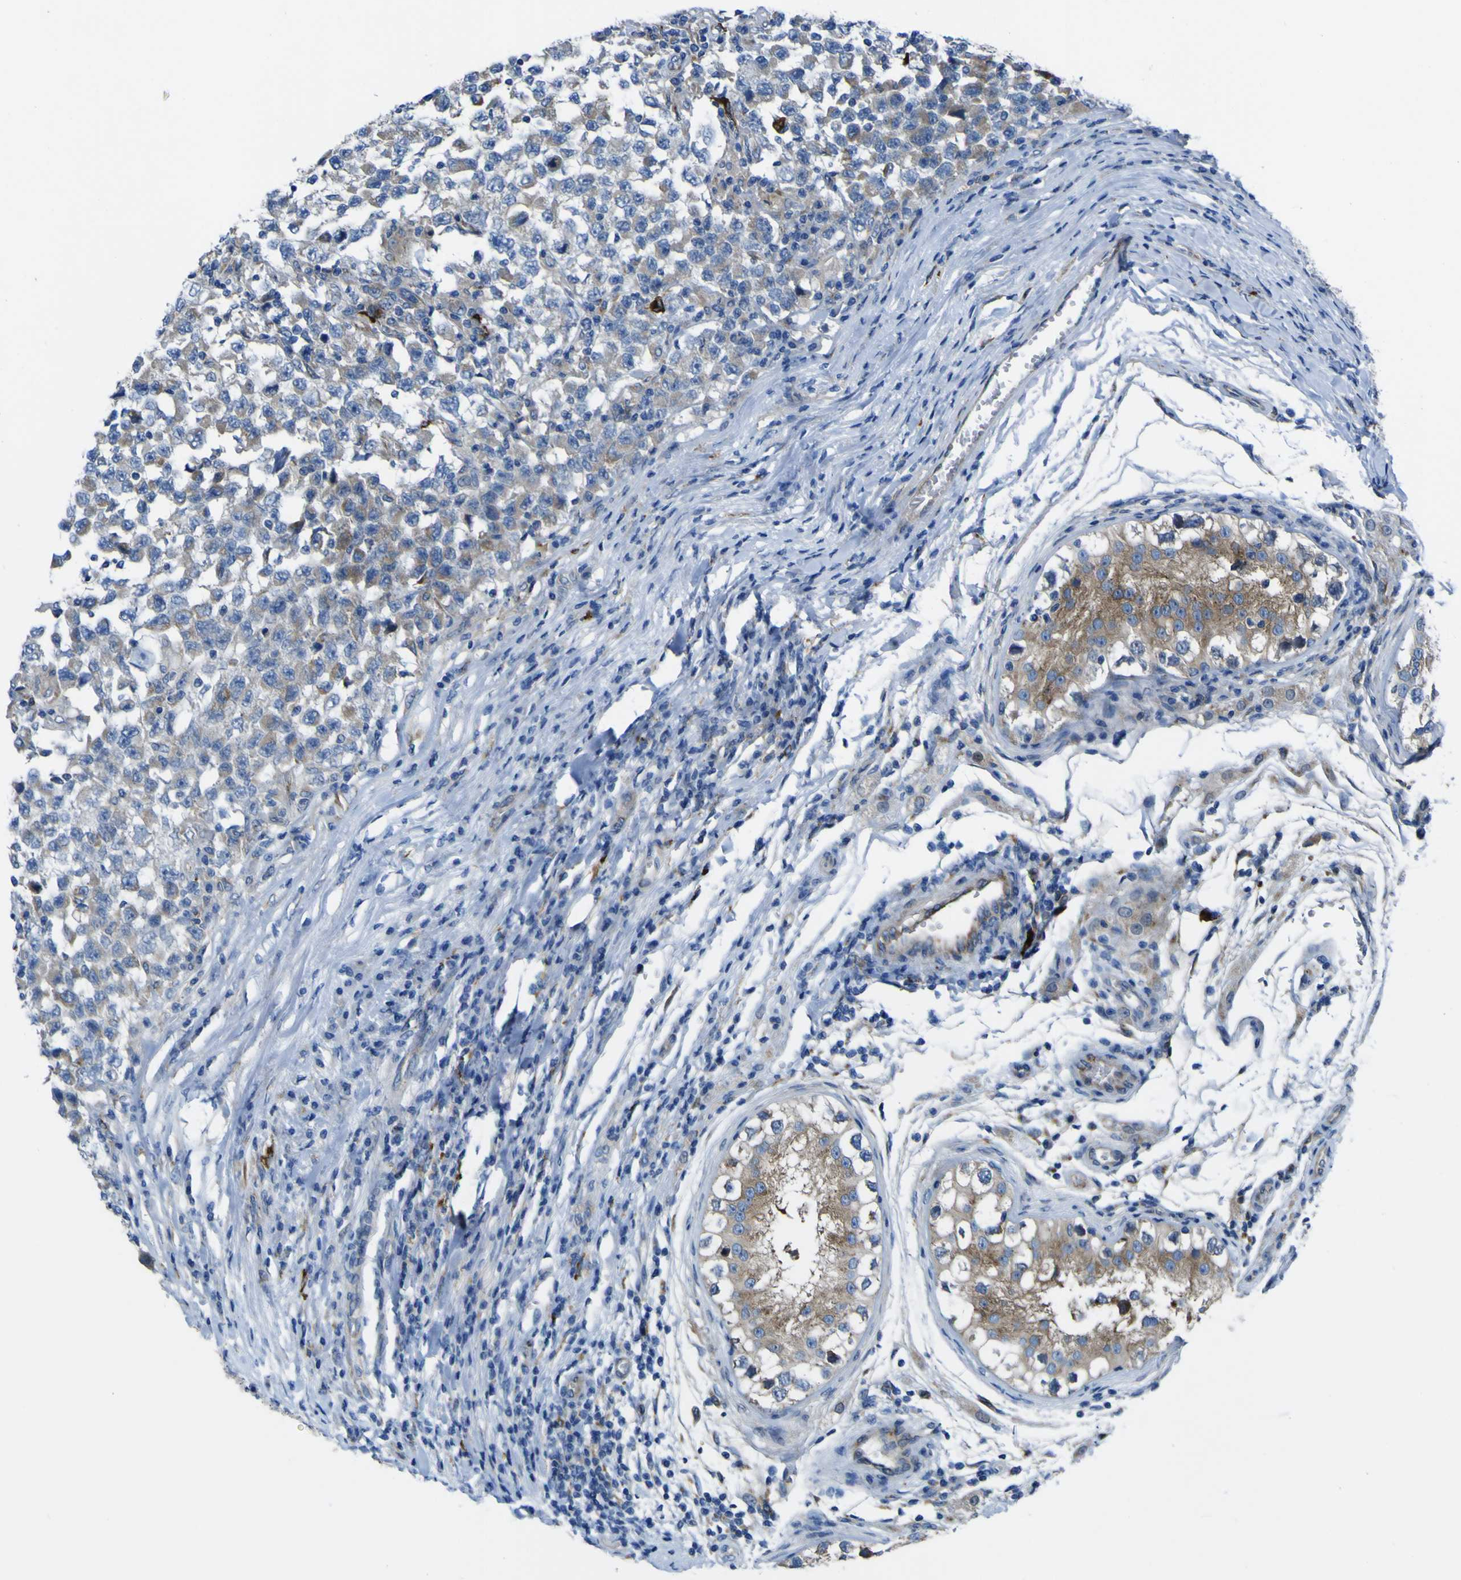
{"staining": {"intensity": "weak", "quantity": "<25%", "location": "cytoplasmic/membranous"}, "tissue": "testis cancer", "cell_type": "Tumor cells", "image_type": "cancer", "snomed": [{"axis": "morphology", "description": "Carcinoma, Embryonal, NOS"}, {"axis": "topography", "description": "Testis"}], "caption": "This is an IHC image of human testis embryonal carcinoma. There is no positivity in tumor cells.", "gene": "CST3", "patient": {"sex": "male", "age": 21}}